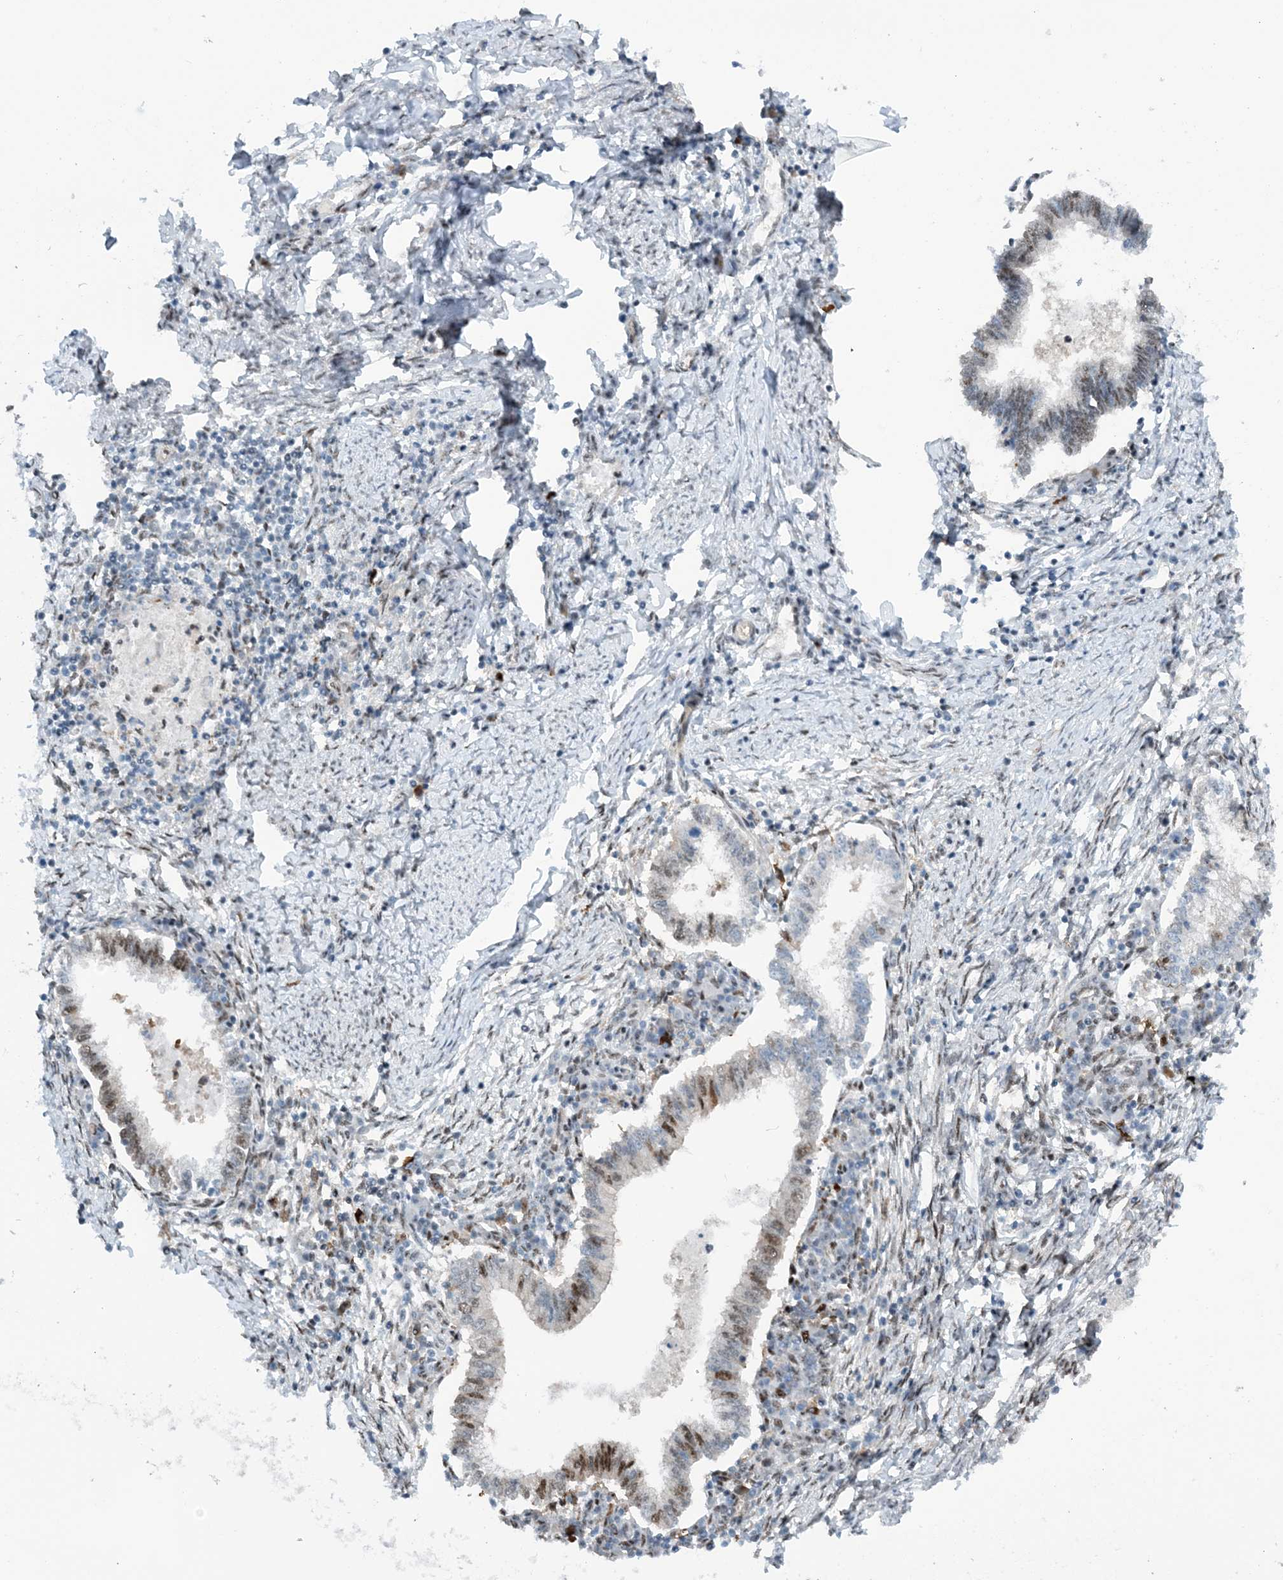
{"staining": {"intensity": "moderate", "quantity": "25%-75%", "location": "nuclear"}, "tissue": "cervical cancer", "cell_type": "Tumor cells", "image_type": "cancer", "snomed": [{"axis": "morphology", "description": "Adenocarcinoma, NOS"}, {"axis": "topography", "description": "Cervix"}], "caption": "This is a histology image of IHC staining of cervical cancer (adenocarcinoma), which shows moderate staining in the nuclear of tumor cells.", "gene": "HEMK1", "patient": {"sex": "female", "age": 36}}